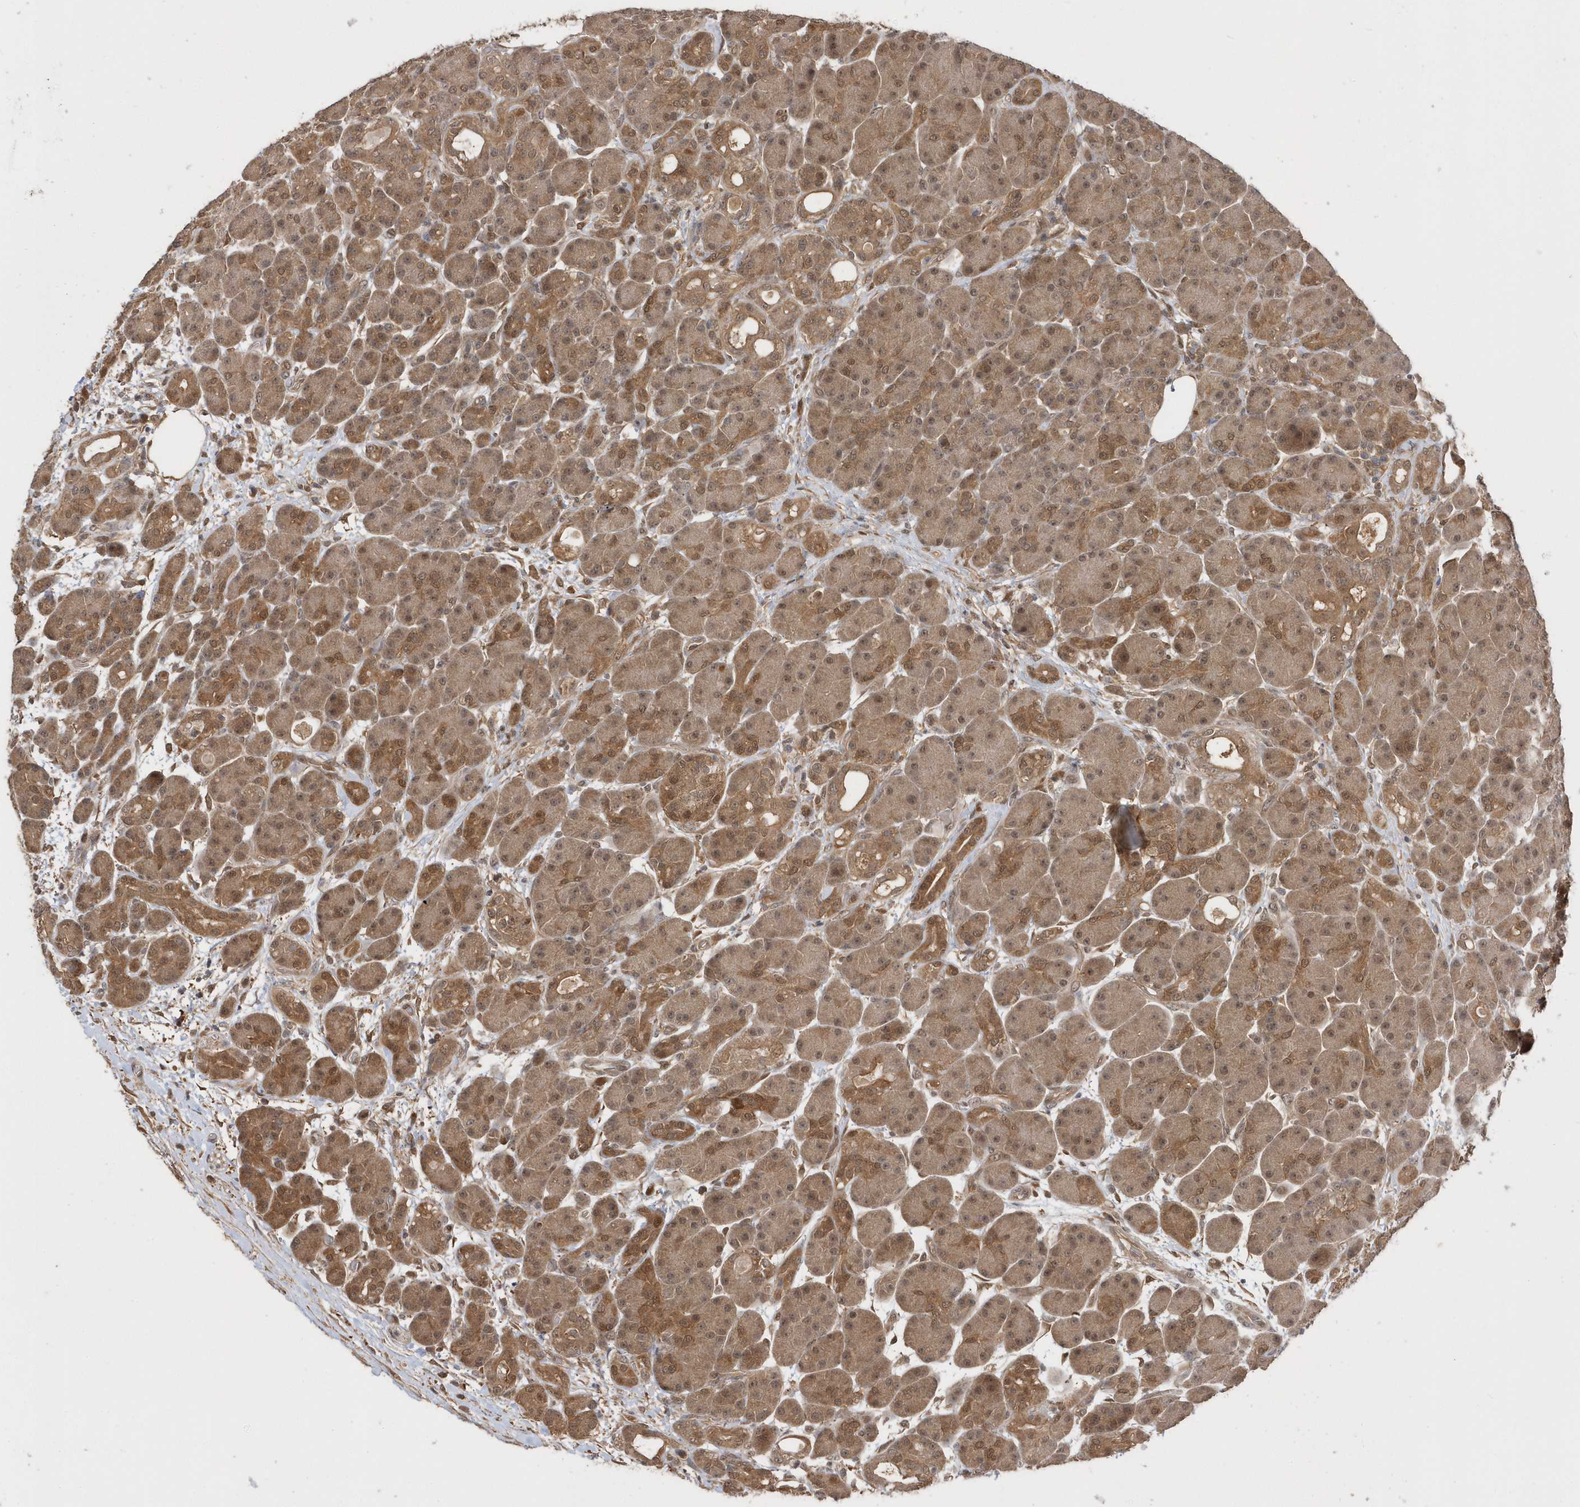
{"staining": {"intensity": "moderate", "quantity": ">75%", "location": "cytoplasmic/membranous,nuclear"}, "tissue": "pancreas", "cell_type": "Exocrine glandular cells", "image_type": "normal", "snomed": [{"axis": "morphology", "description": "Normal tissue, NOS"}, {"axis": "topography", "description": "Pancreas"}], "caption": "Brown immunohistochemical staining in unremarkable human pancreas exhibits moderate cytoplasmic/membranous,nuclear staining in approximately >75% of exocrine glandular cells. (DAB (3,3'-diaminobenzidine) = brown stain, brightfield microscopy at high magnification).", "gene": "RPEL1", "patient": {"sex": "male", "age": 63}}